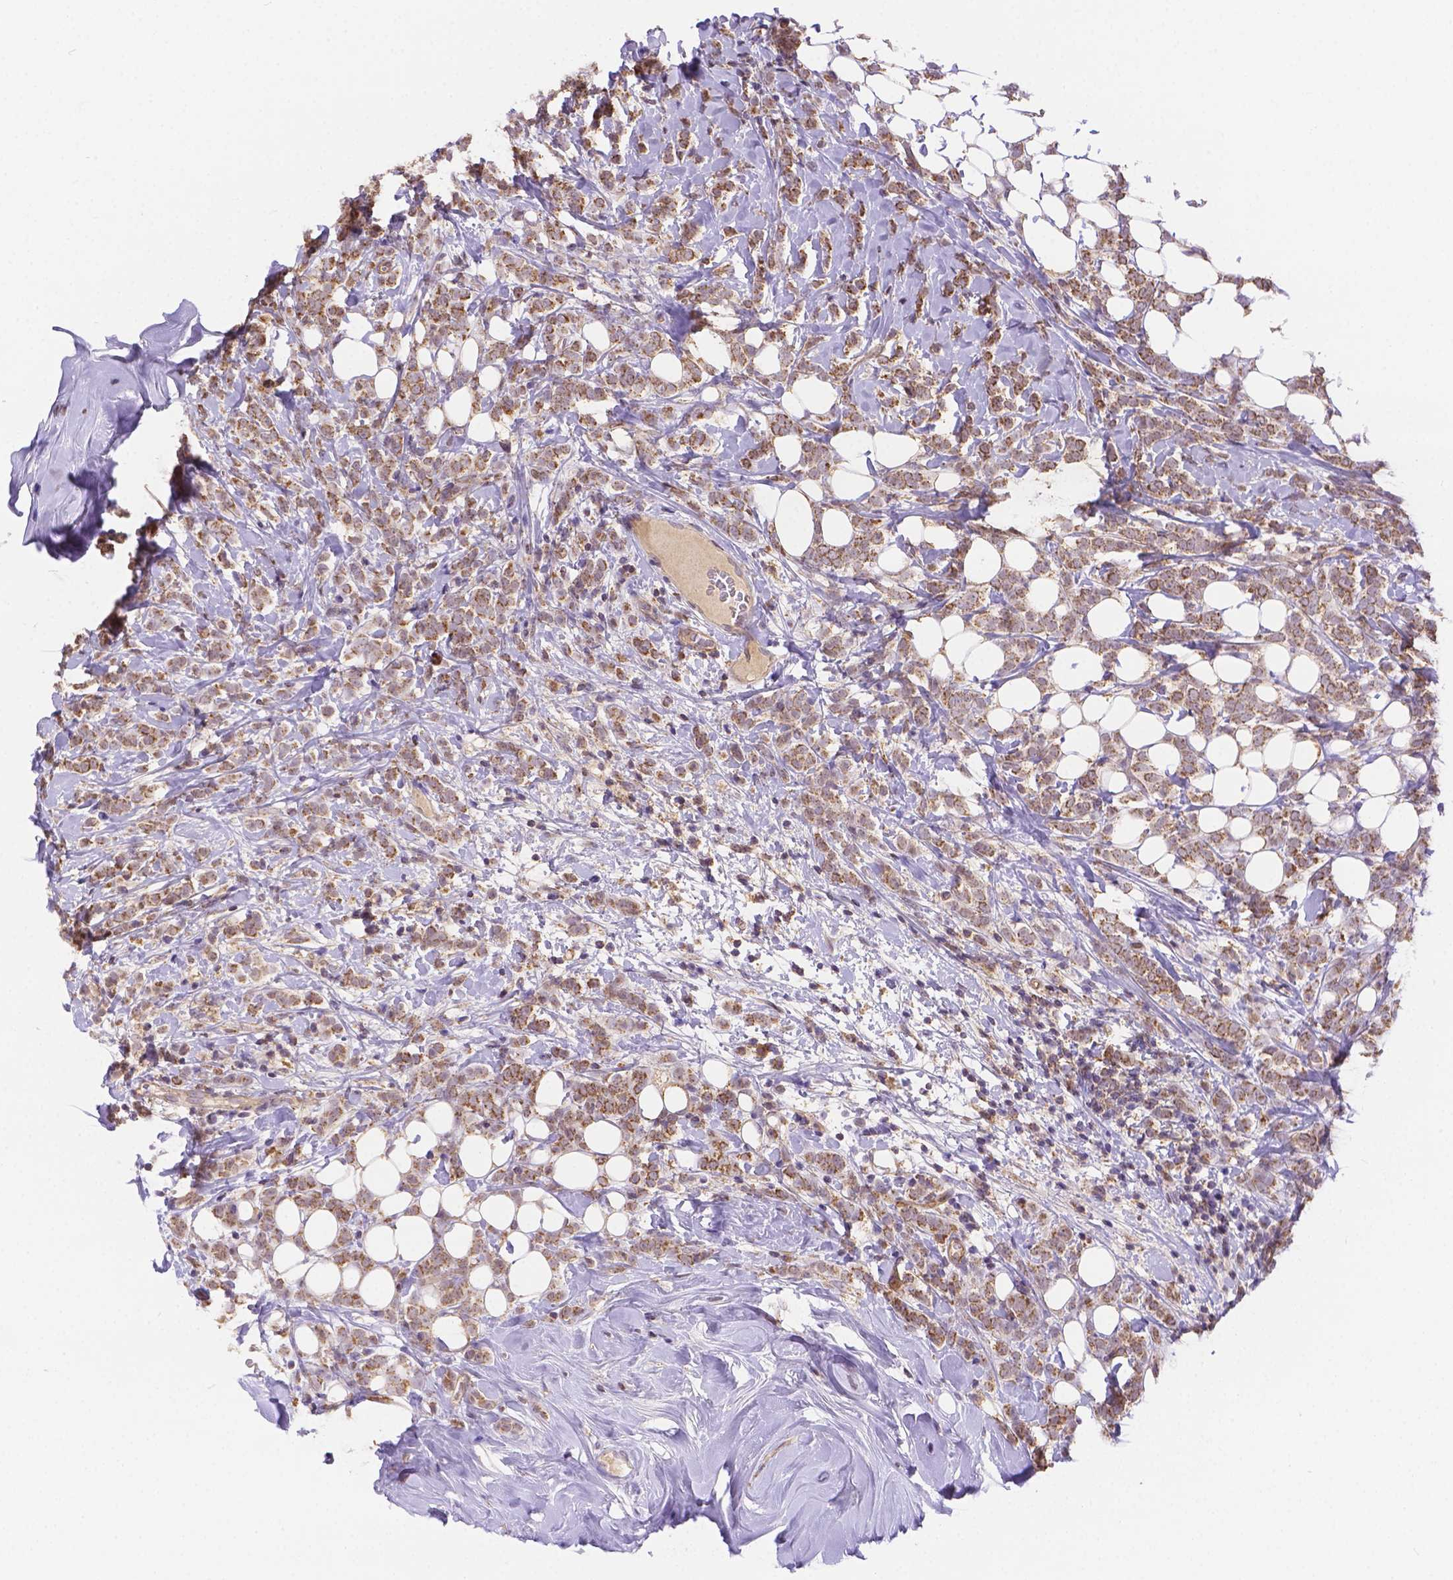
{"staining": {"intensity": "moderate", "quantity": ">75%", "location": "cytoplasmic/membranous"}, "tissue": "breast cancer", "cell_type": "Tumor cells", "image_type": "cancer", "snomed": [{"axis": "morphology", "description": "Lobular carcinoma"}, {"axis": "topography", "description": "Breast"}], "caption": "This photomicrograph displays immunohistochemistry (IHC) staining of human lobular carcinoma (breast), with medium moderate cytoplasmic/membranous positivity in approximately >75% of tumor cells.", "gene": "CYYR1", "patient": {"sex": "female", "age": 49}}